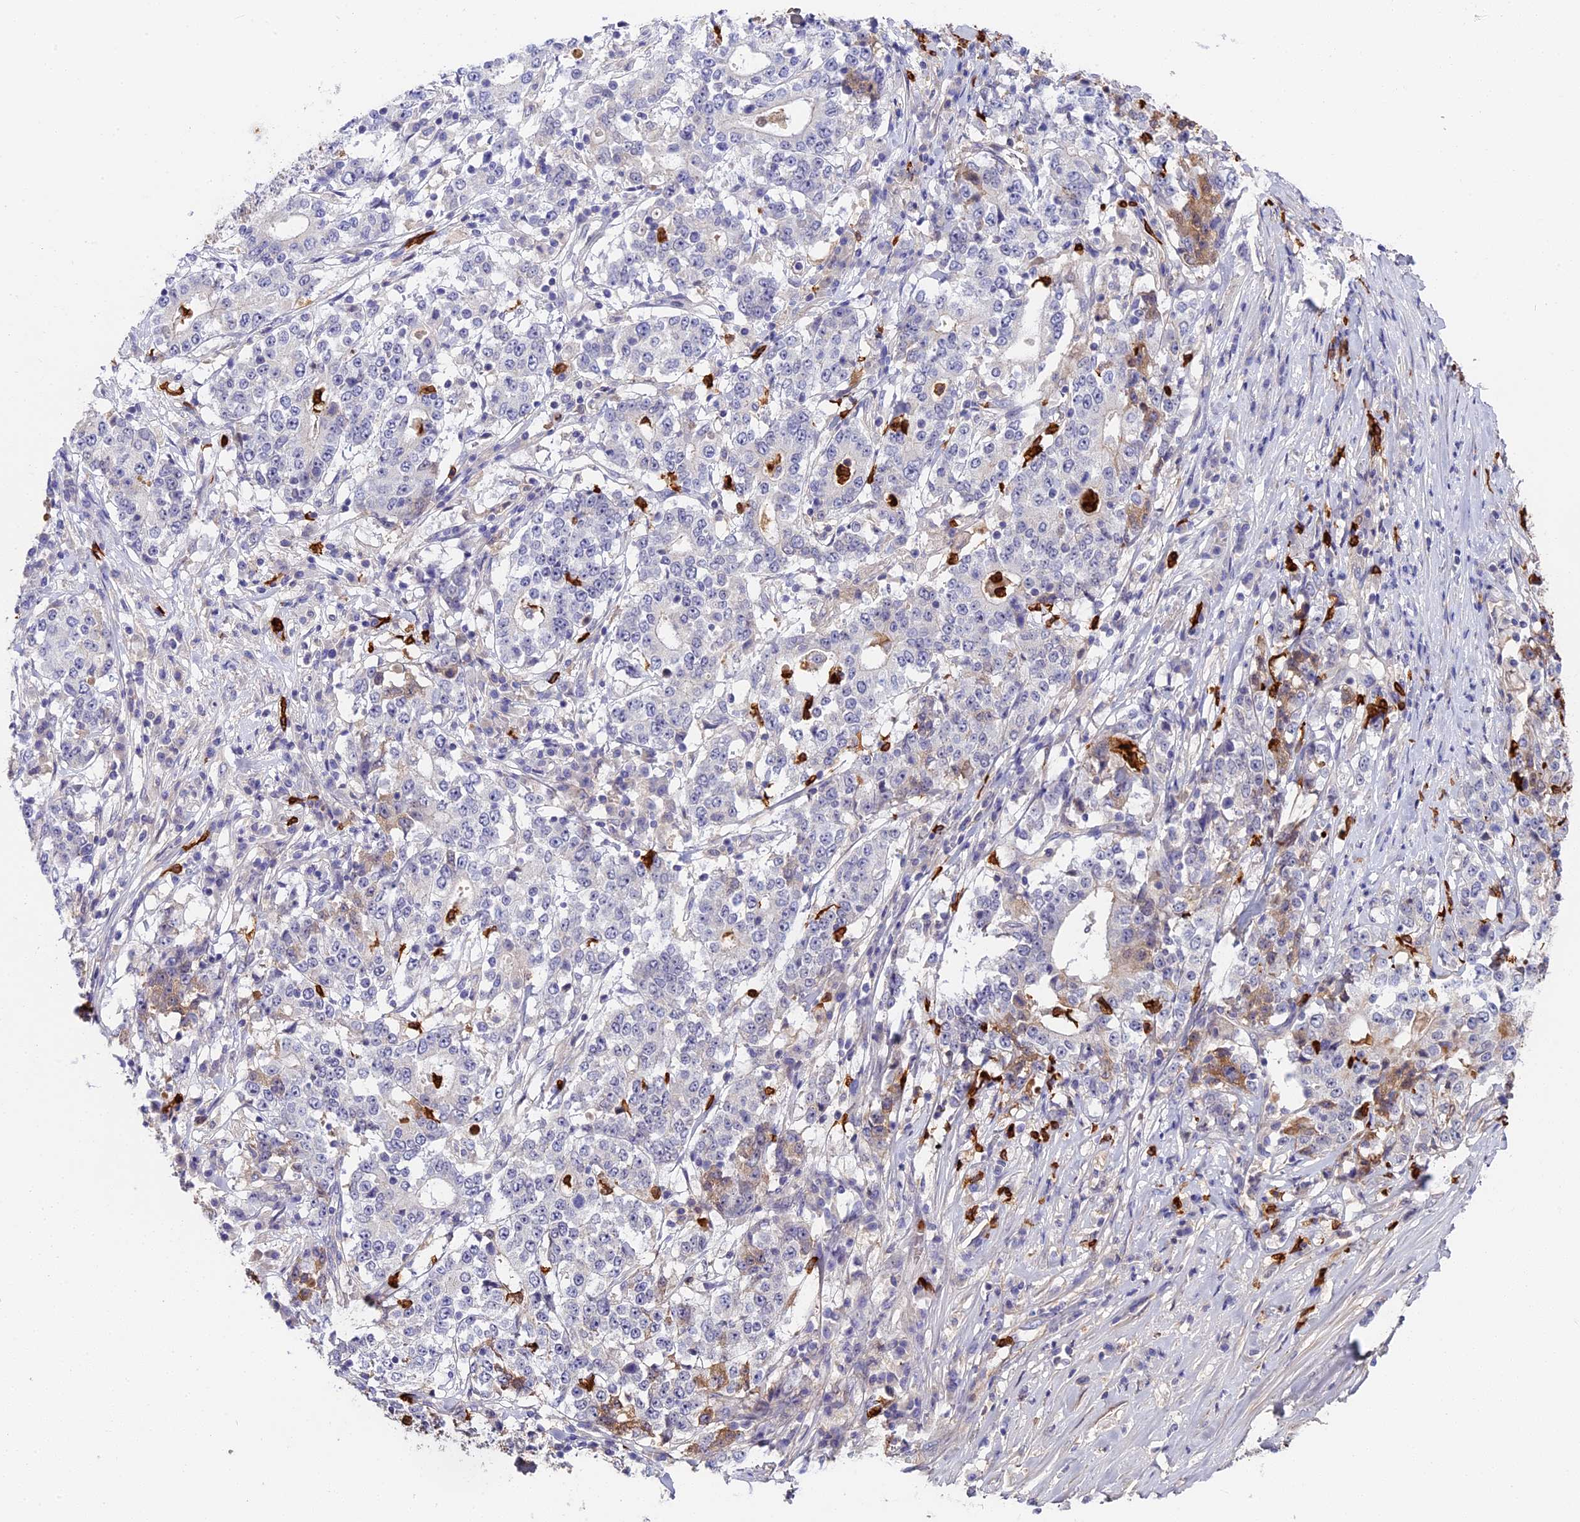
{"staining": {"intensity": "negative", "quantity": "none", "location": "none"}, "tissue": "stomach cancer", "cell_type": "Tumor cells", "image_type": "cancer", "snomed": [{"axis": "morphology", "description": "Adenocarcinoma, NOS"}, {"axis": "topography", "description": "Stomach"}], "caption": "Immunohistochemical staining of stomach adenocarcinoma displays no significant staining in tumor cells.", "gene": "ADGRD1", "patient": {"sex": "male", "age": 59}}